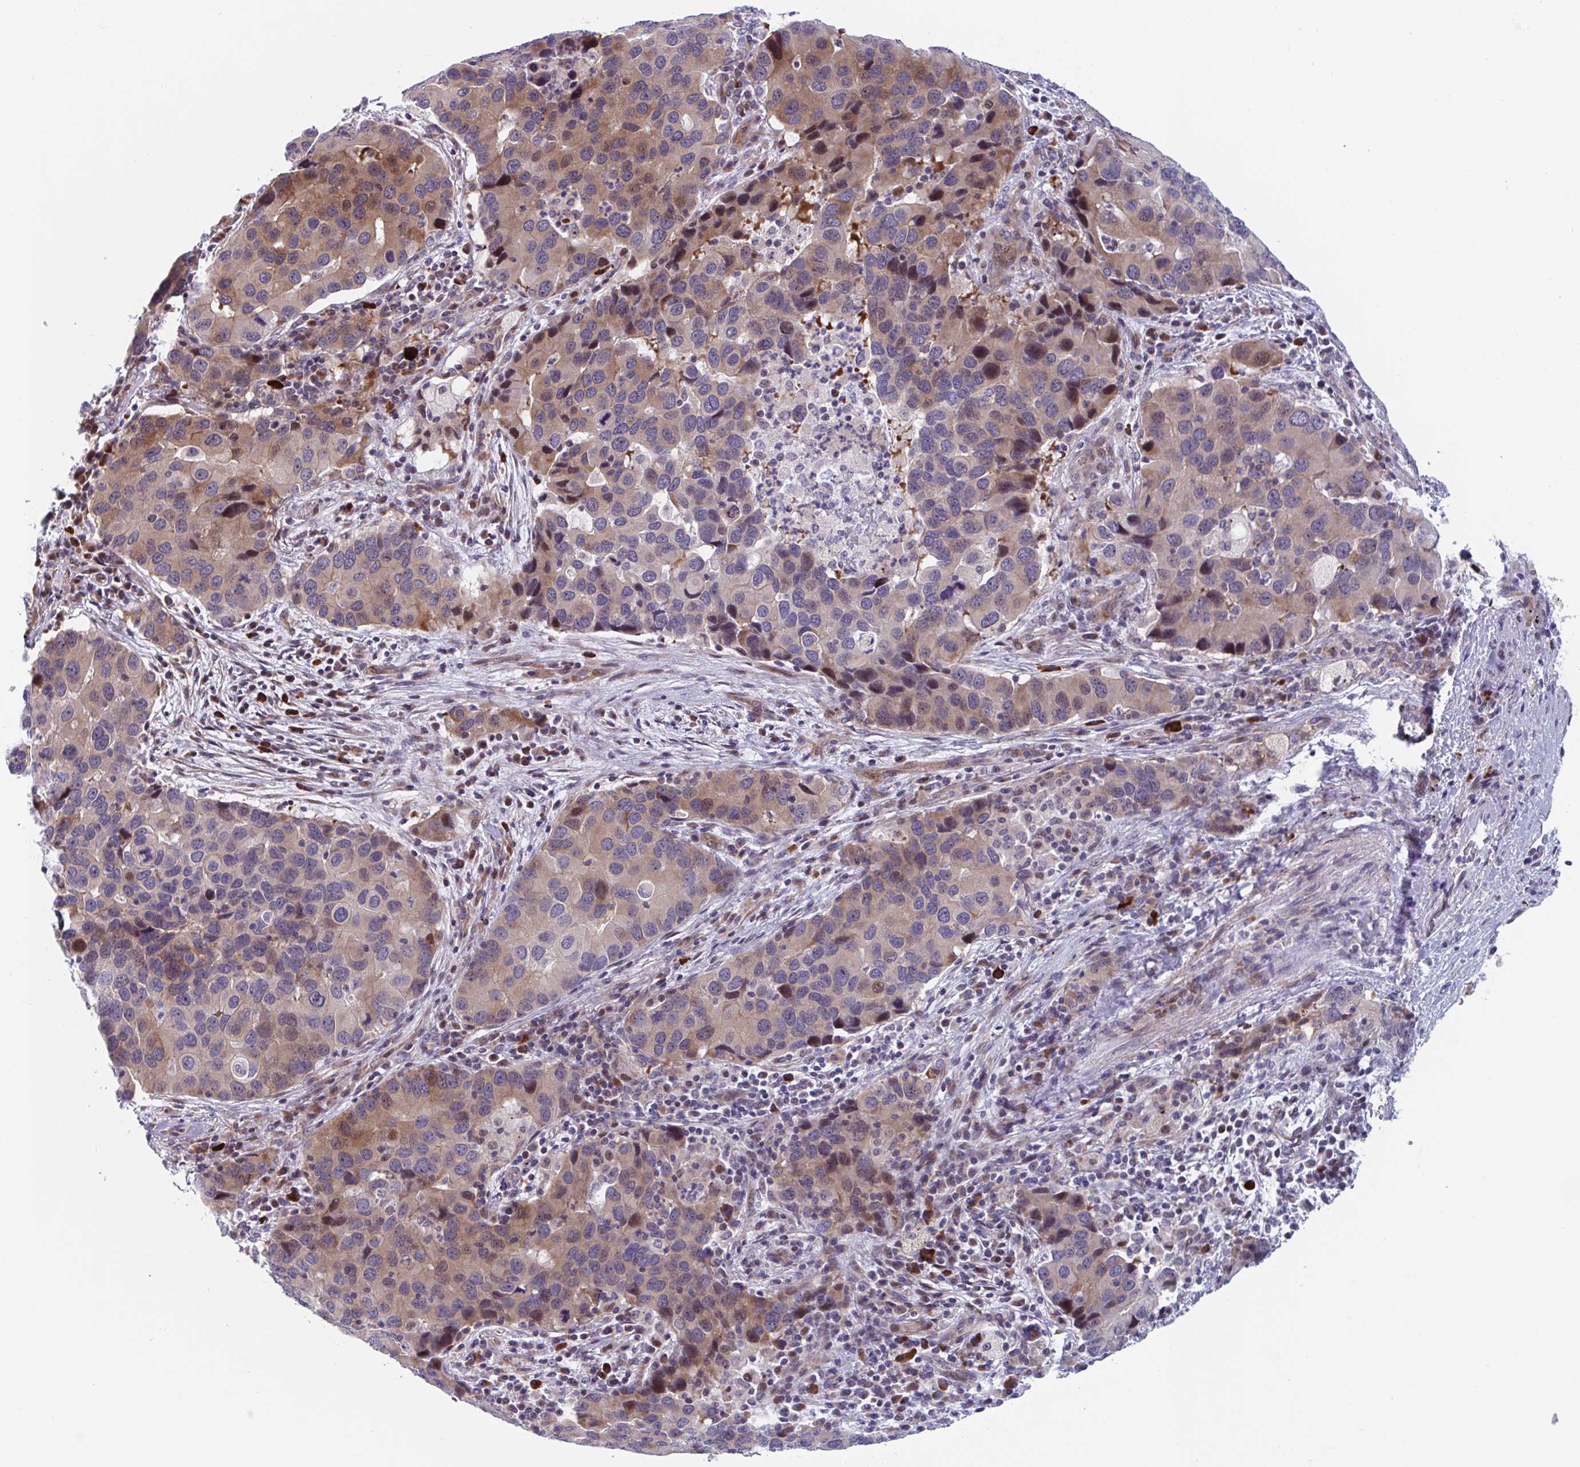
{"staining": {"intensity": "moderate", "quantity": "25%-75%", "location": "cytoplasmic/membranous"}, "tissue": "lung cancer", "cell_type": "Tumor cells", "image_type": "cancer", "snomed": [{"axis": "morphology", "description": "Aneuploidy"}, {"axis": "morphology", "description": "Adenocarcinoma, NOS"}, {"axis": "topography", "description": "Lymph node"}, {"axis": "topography", "description": "Lung"}], "caption": "Lung cancer was stained to show a protein in brown. There is medium levels of moderate cytoplasmic/membranous staining in approximately 25%-75% of tumor cells.", "gene": "DUXA", "patient": {"sex": "female", "age": 74}}